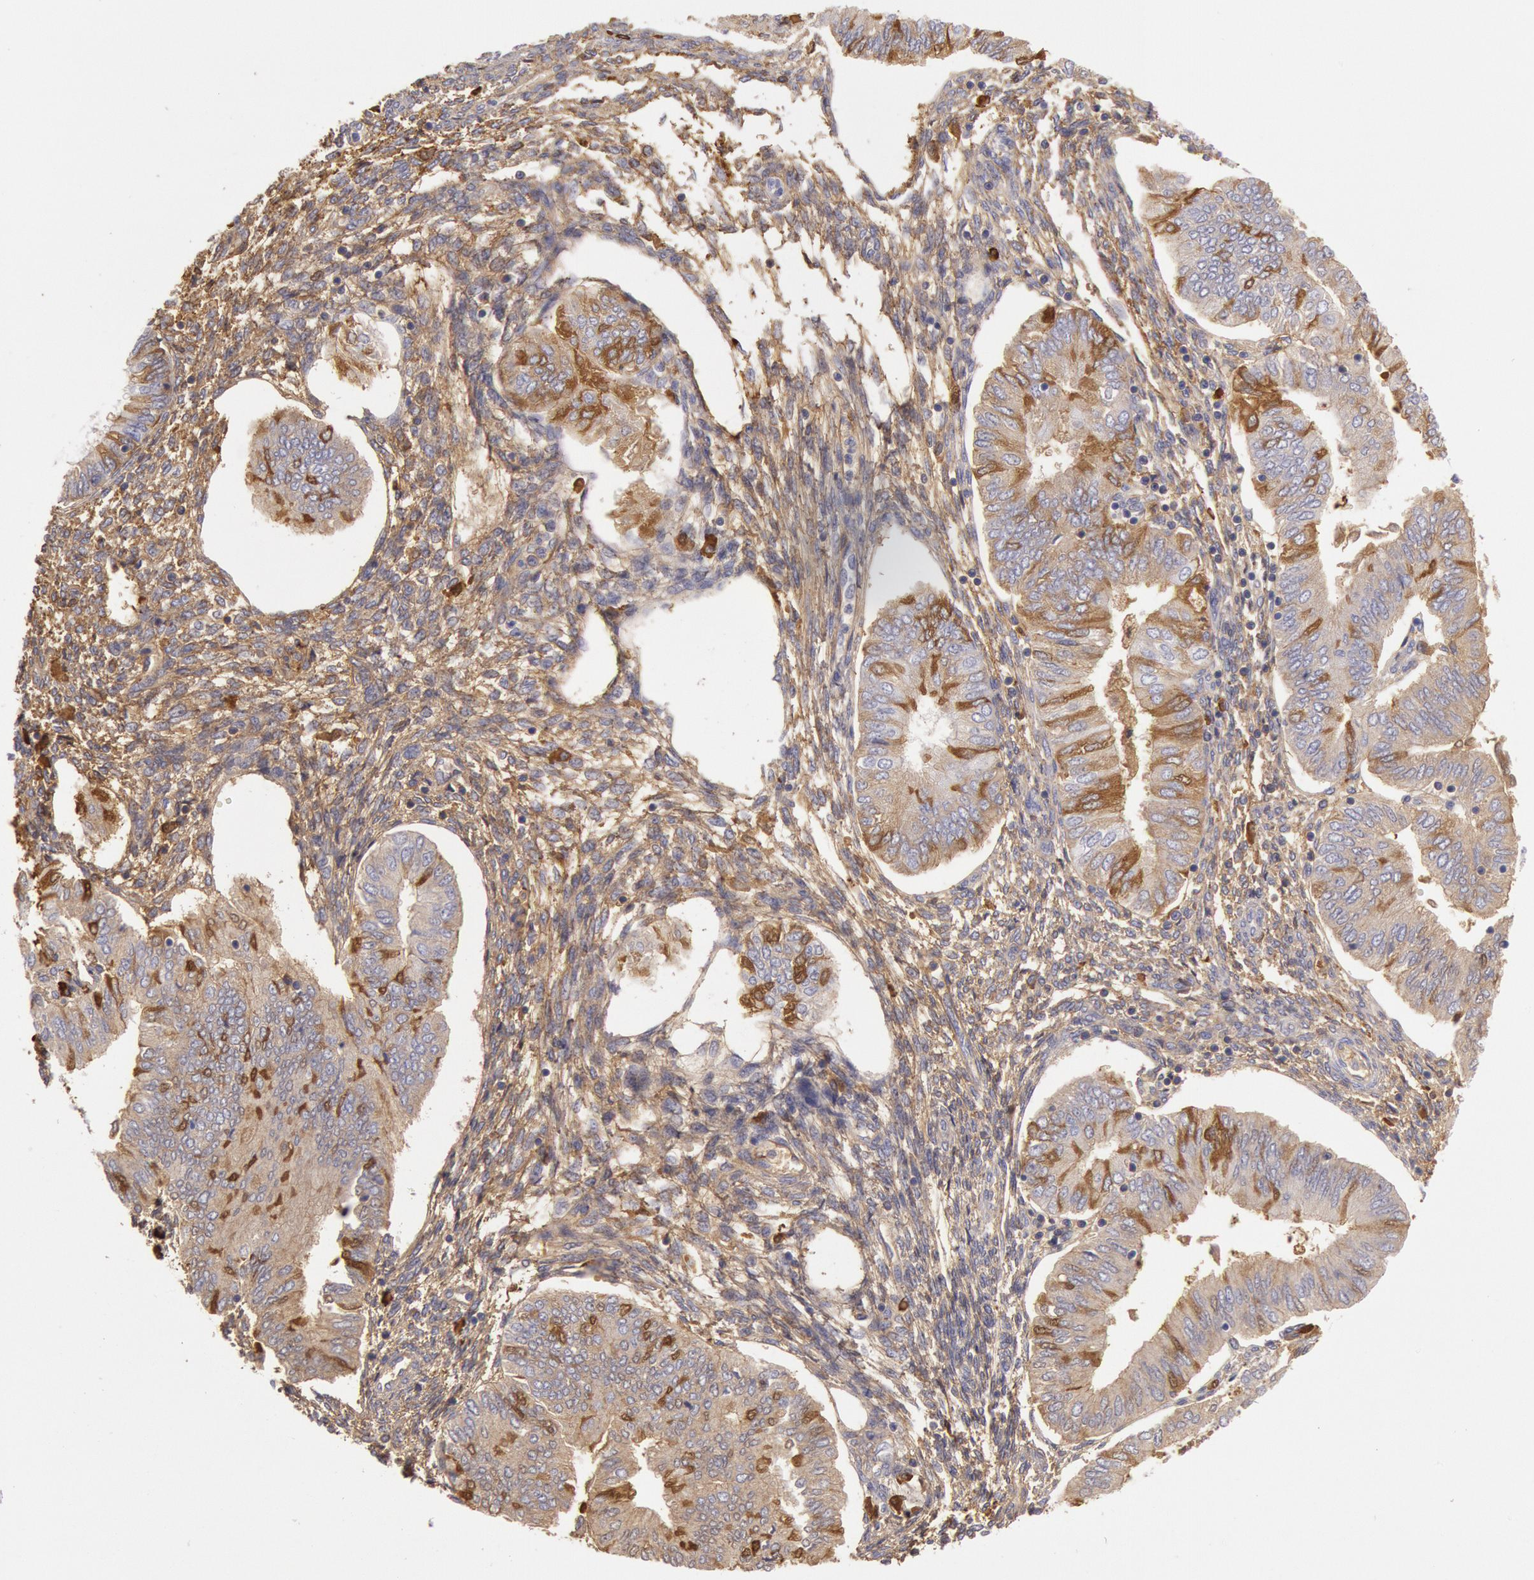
{"staining": {"intensity": "moderate", "quantity": "25%-75%", "location": "cytoplasmic/membranous"}, "tissue": "endometrial cancer", "cell_type": "Tumor cells", "image_type": "cancer", "snomed": [{"axis": "morphology", "description": "Adenocarcinoma, NOS"}, {"axis": "topography", "description": "Endometrium"}], "caption": "Adenocarcinoma (endometrial) stained with a brown dye shows moderate cytoplasmic/membranous positive expression in about 25%-75% of tumor cells.", "gene": "IGHG1", "patient": {"sex": "female", "age": 51}}